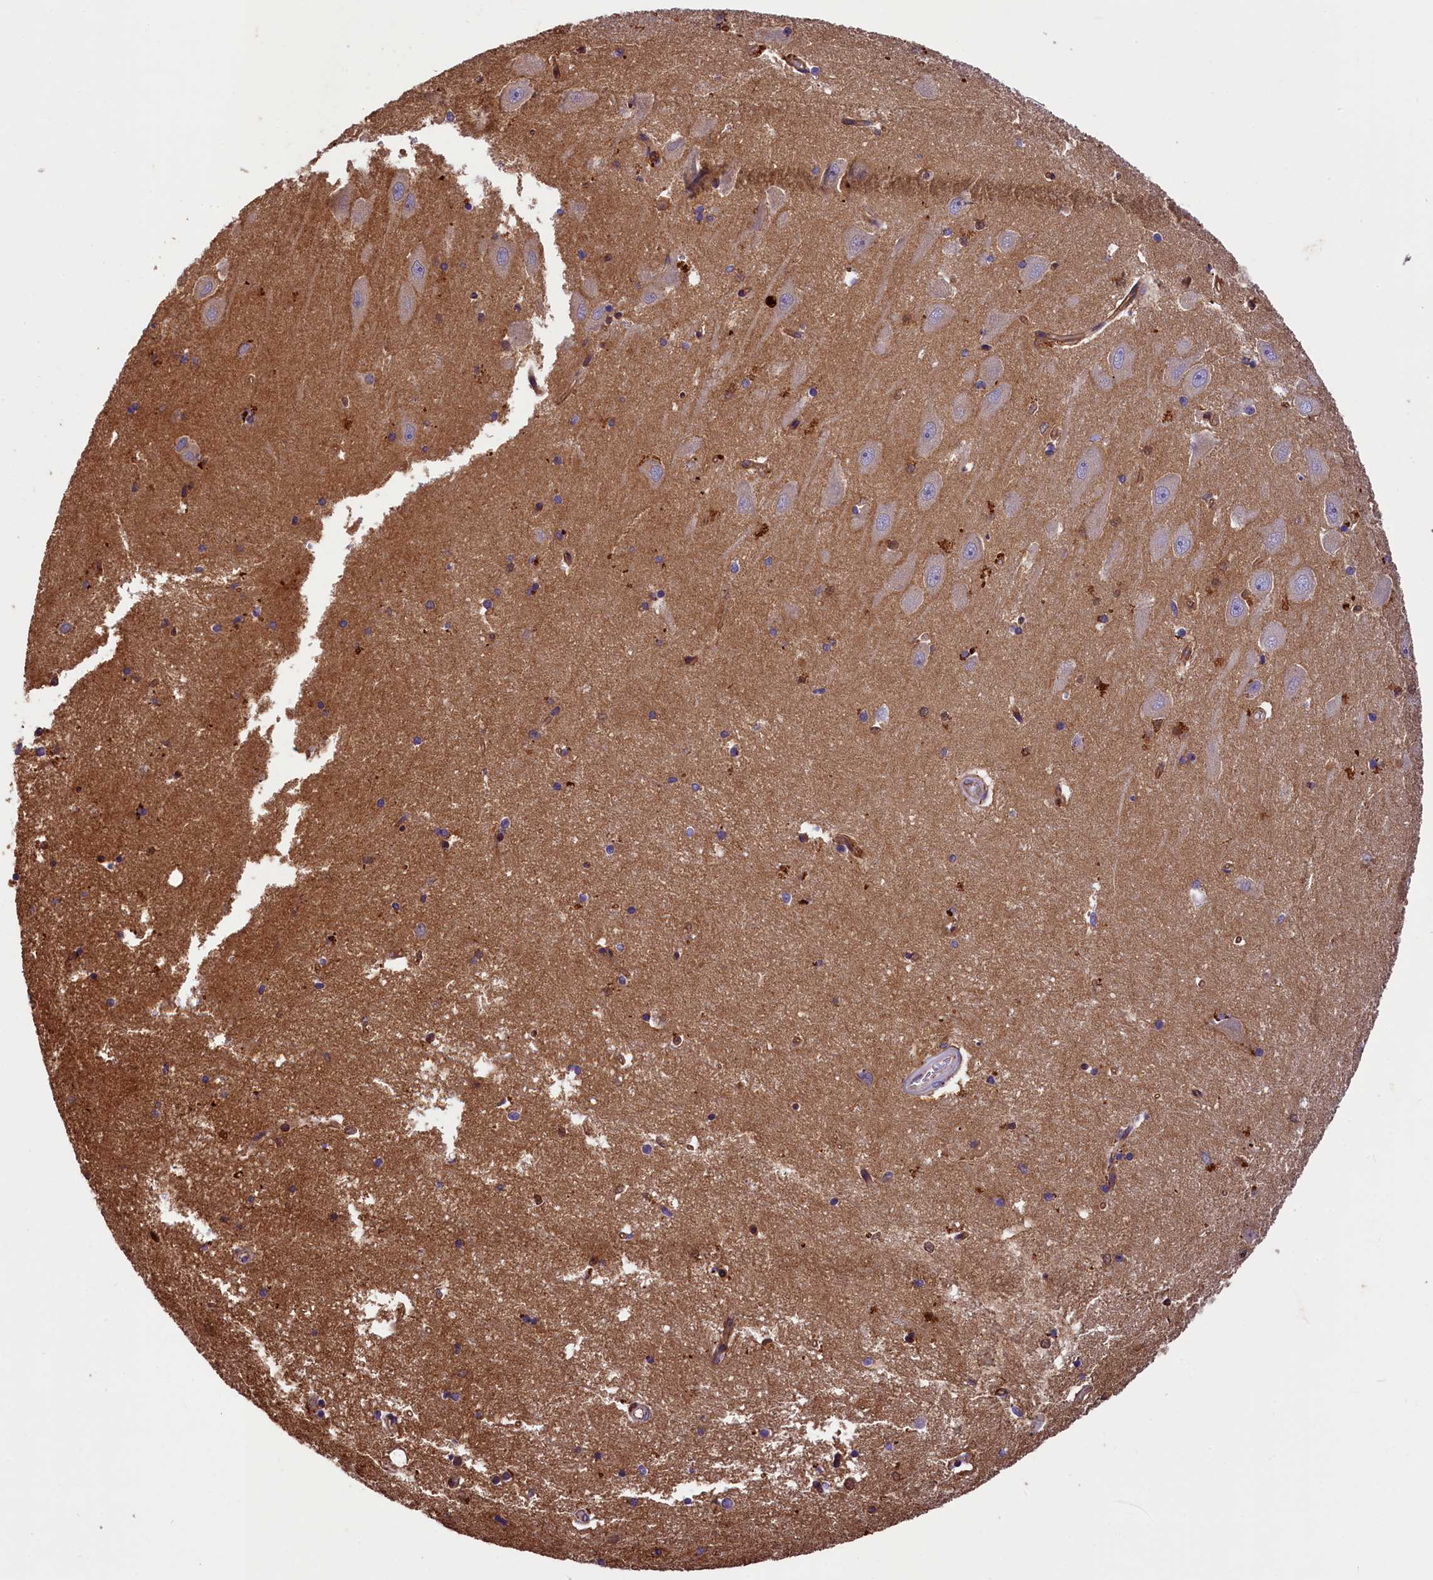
{"staining": {"intensity": "moderate", "quantity": "<25%", "location": "cytoplasmic/membranous"}, "tissue": "hippocampus", "cell_type": "Glial cells", "image_type": "normal", "snomed": [{"axis": "morphology", "description": "Normal tissue, NOS"}, {"axis": "topography", "description": "Hippocampus"}], "caption": "High-magnification brightfield microscopy of normal hippocampus stained with DAB (brown) and counterstained with hematoxylin (blue). glial cells exhibit moderate cytoplasmic/membranous staining is seen in about<25% of cells. Using DAB (3,3'-diaminobenzidine) (brown) and hematoxylin (blue) stains, captured at high magnification using brightfield microscopy.", "gene": "ERMARD", "patient": {"sex": "male", "age": 45}}